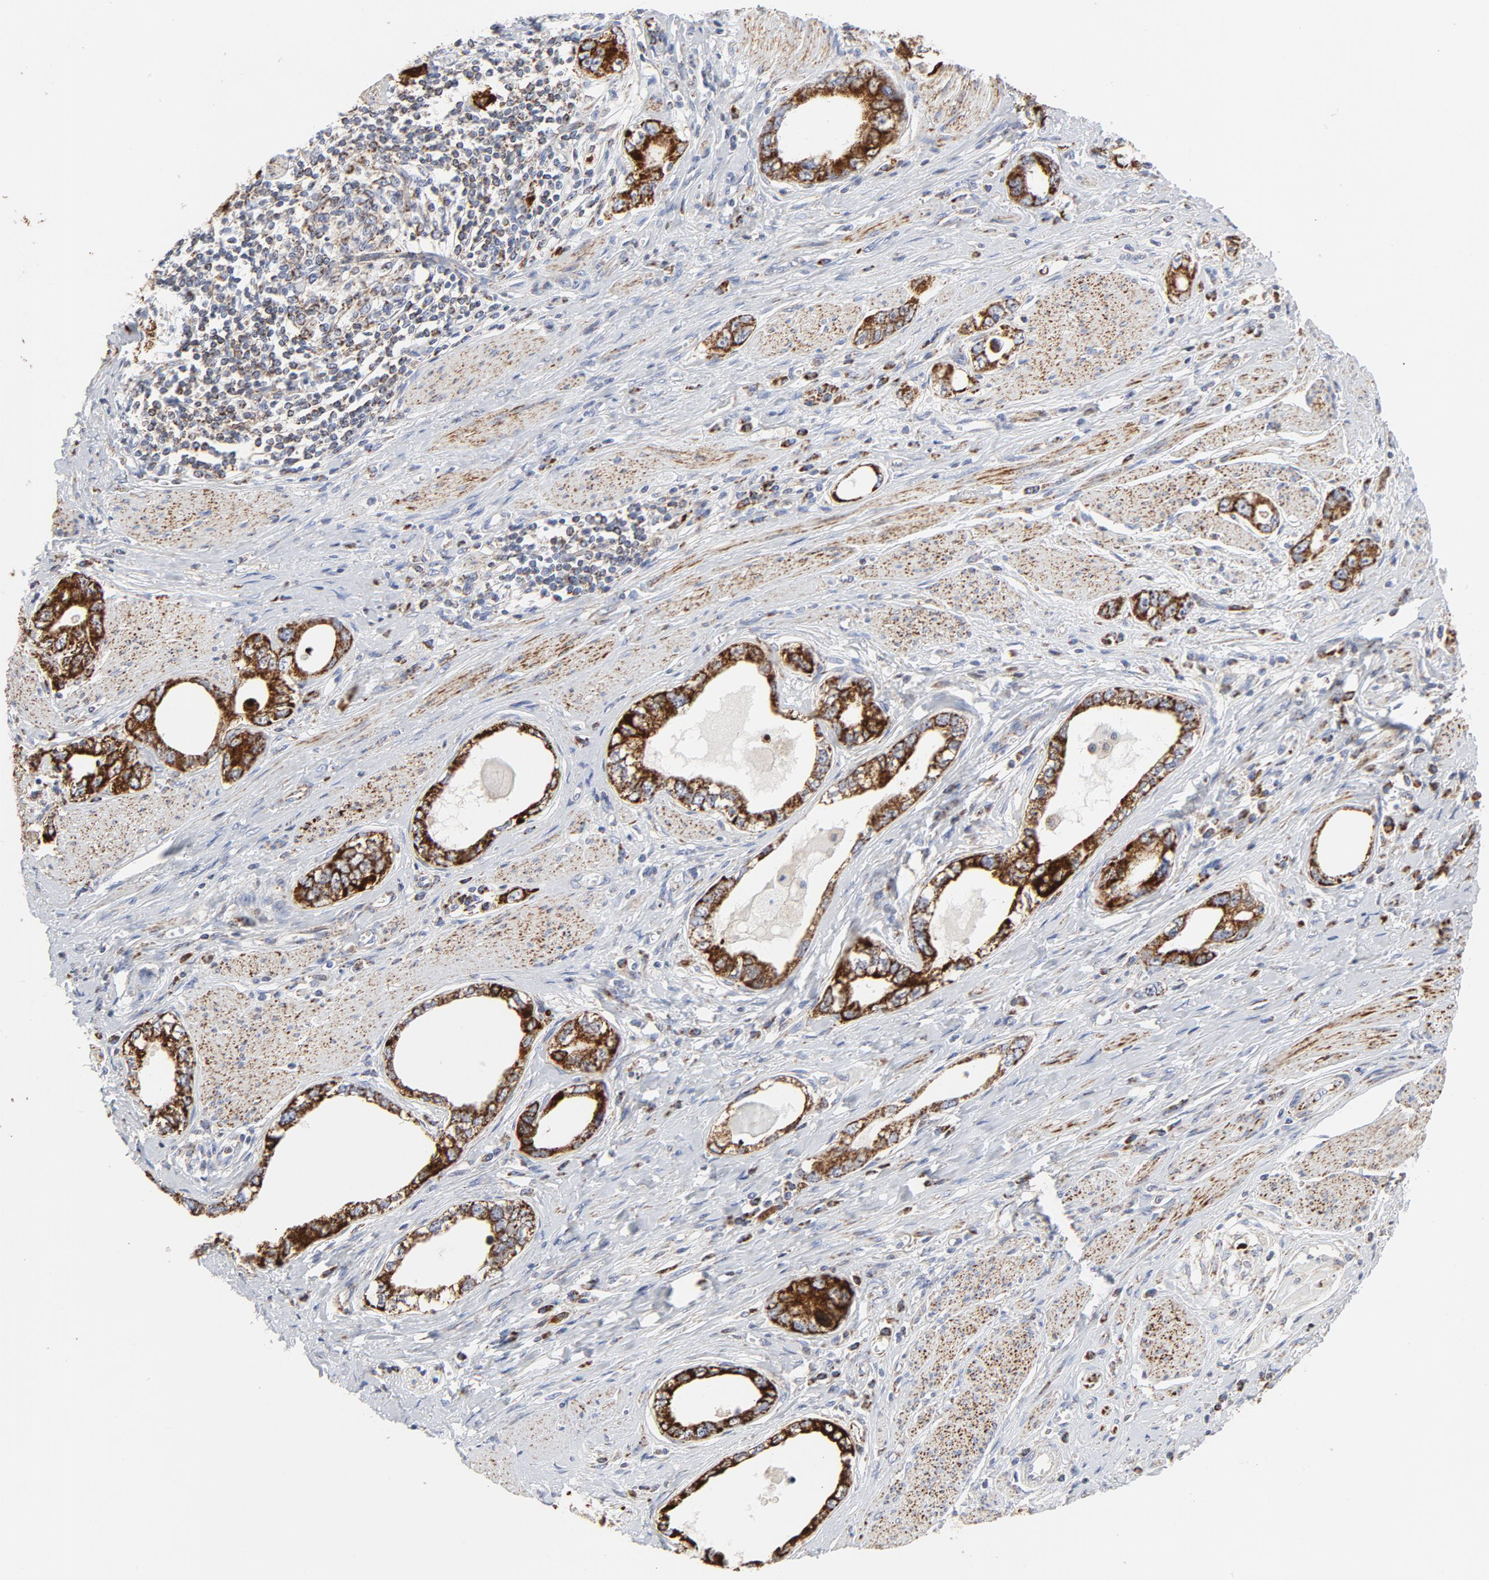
{"staining": {"intensity": "strong", "quantity": ">75%", "location": "cytoplasmic/membranous"}, "tissue": "stomach cancer", "cell_type": "Tumor cells", "image_type": "cancer", "snomed": [{"axis": "morphology", "description": "Adenocarcinoma, NOS"}, {"axis": "topography", "description": "Stomach, lower"}], "caption": "Protein expression analysis of human adenocarcinoma (stomach) reveals strong cytoplasmic/membranous staining in approximately >75% of tumor cells. The protein is stained brown, and the nuclei are stained in blue (DAB (3,3'-diaminobenzidine) IHC with brightfield microscopy, high magnification).", "gene": "CYCS", "patient": {"sex": "female", "age": 93}}